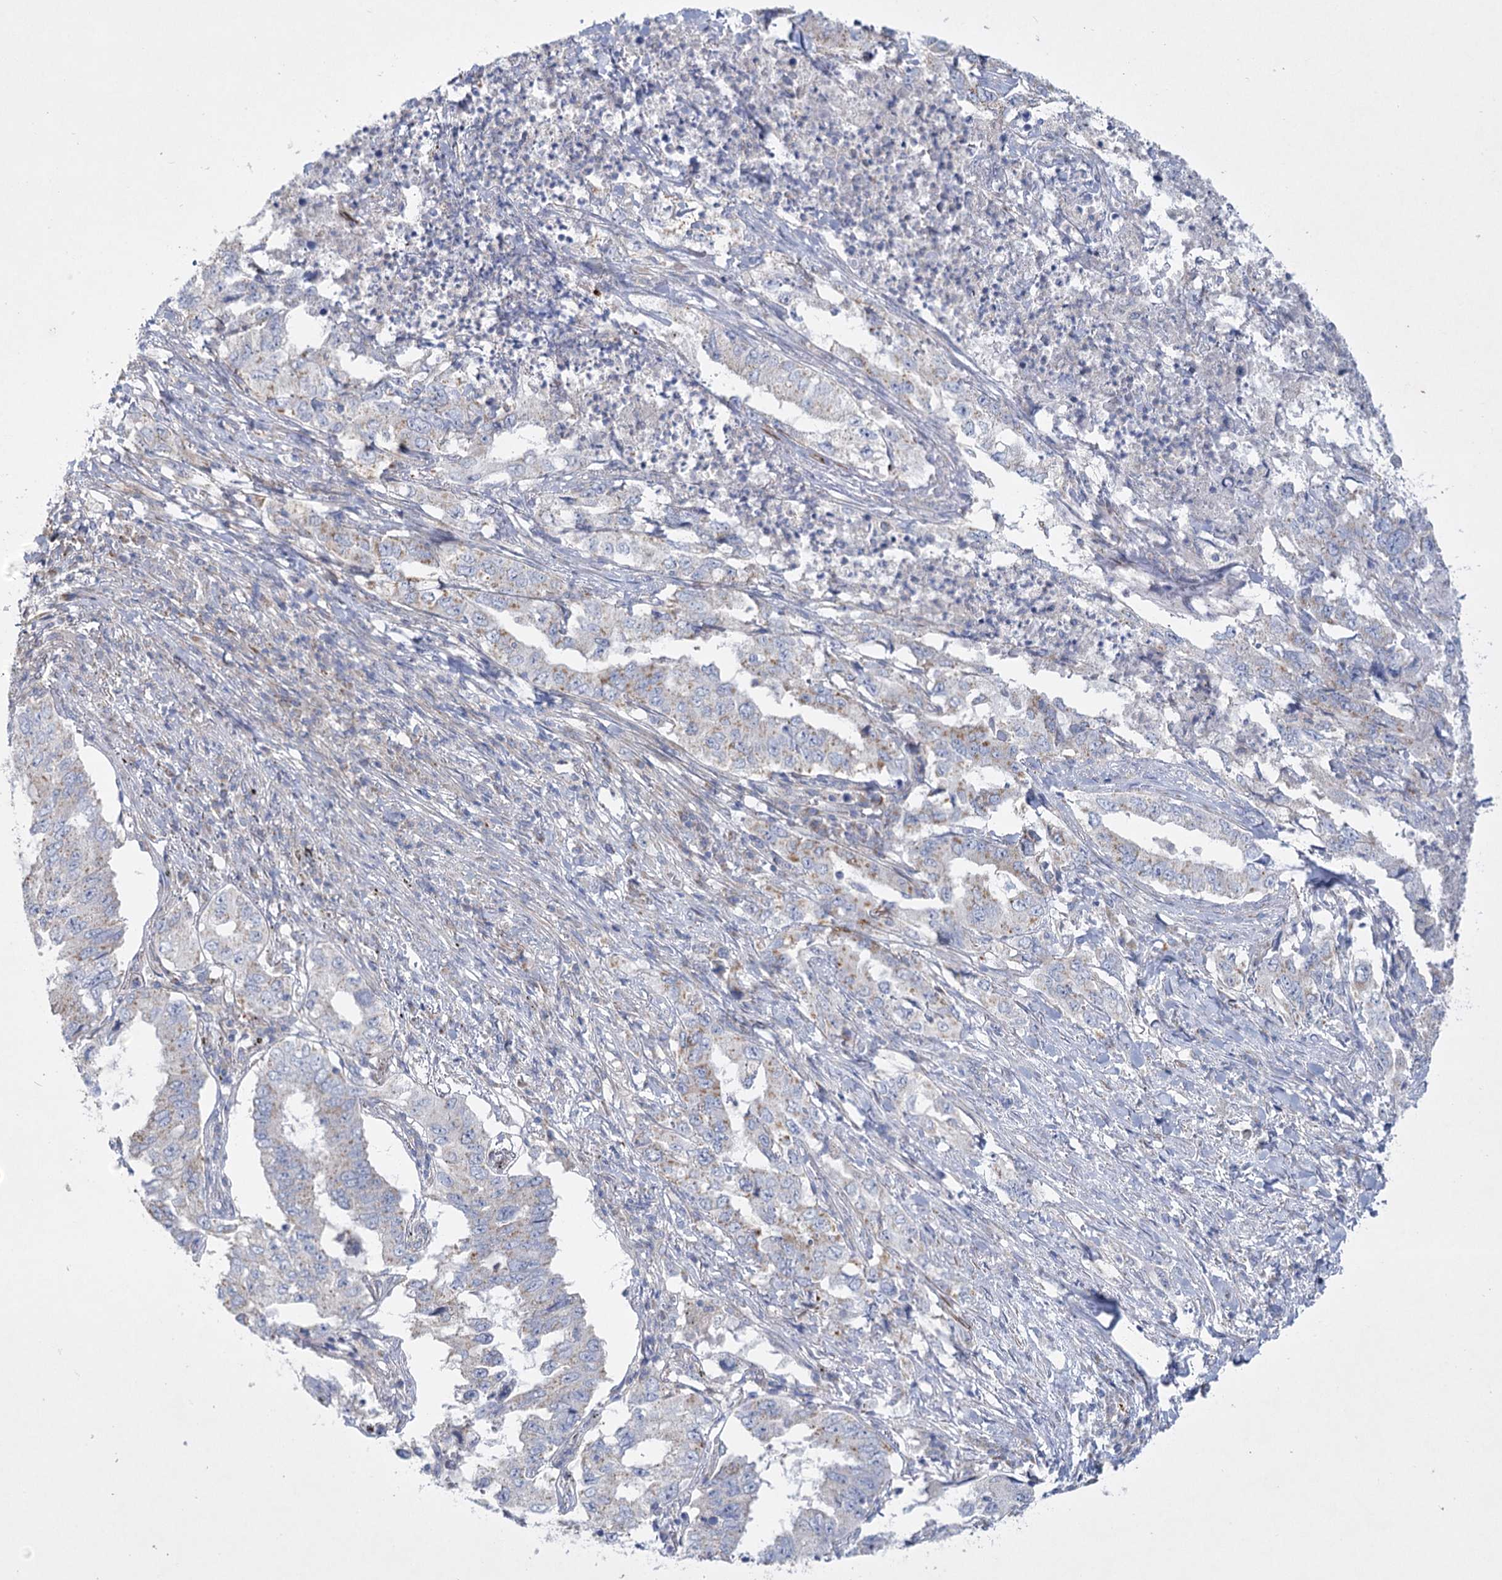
{"staining": {"intensity": "weak", "quantity": "<25%", "location": "cytoplasmic/membranous"}, "tissue": "lung cancer", "cell_type": "Tumor cells", "image_type": "cancer", "snomed": [{"axis": "morphology", "description": "Adenocarcinoma, NOS"}, {"axis": "topography", "description": "Lung"}], "caption": "Lung cancer (adenocarcinoma) was stained to show a protein in brown. There is no significant positivity in tumor cells.", "gene": "DHTKD1", "patient": {"sex": "female", "age": 51}}